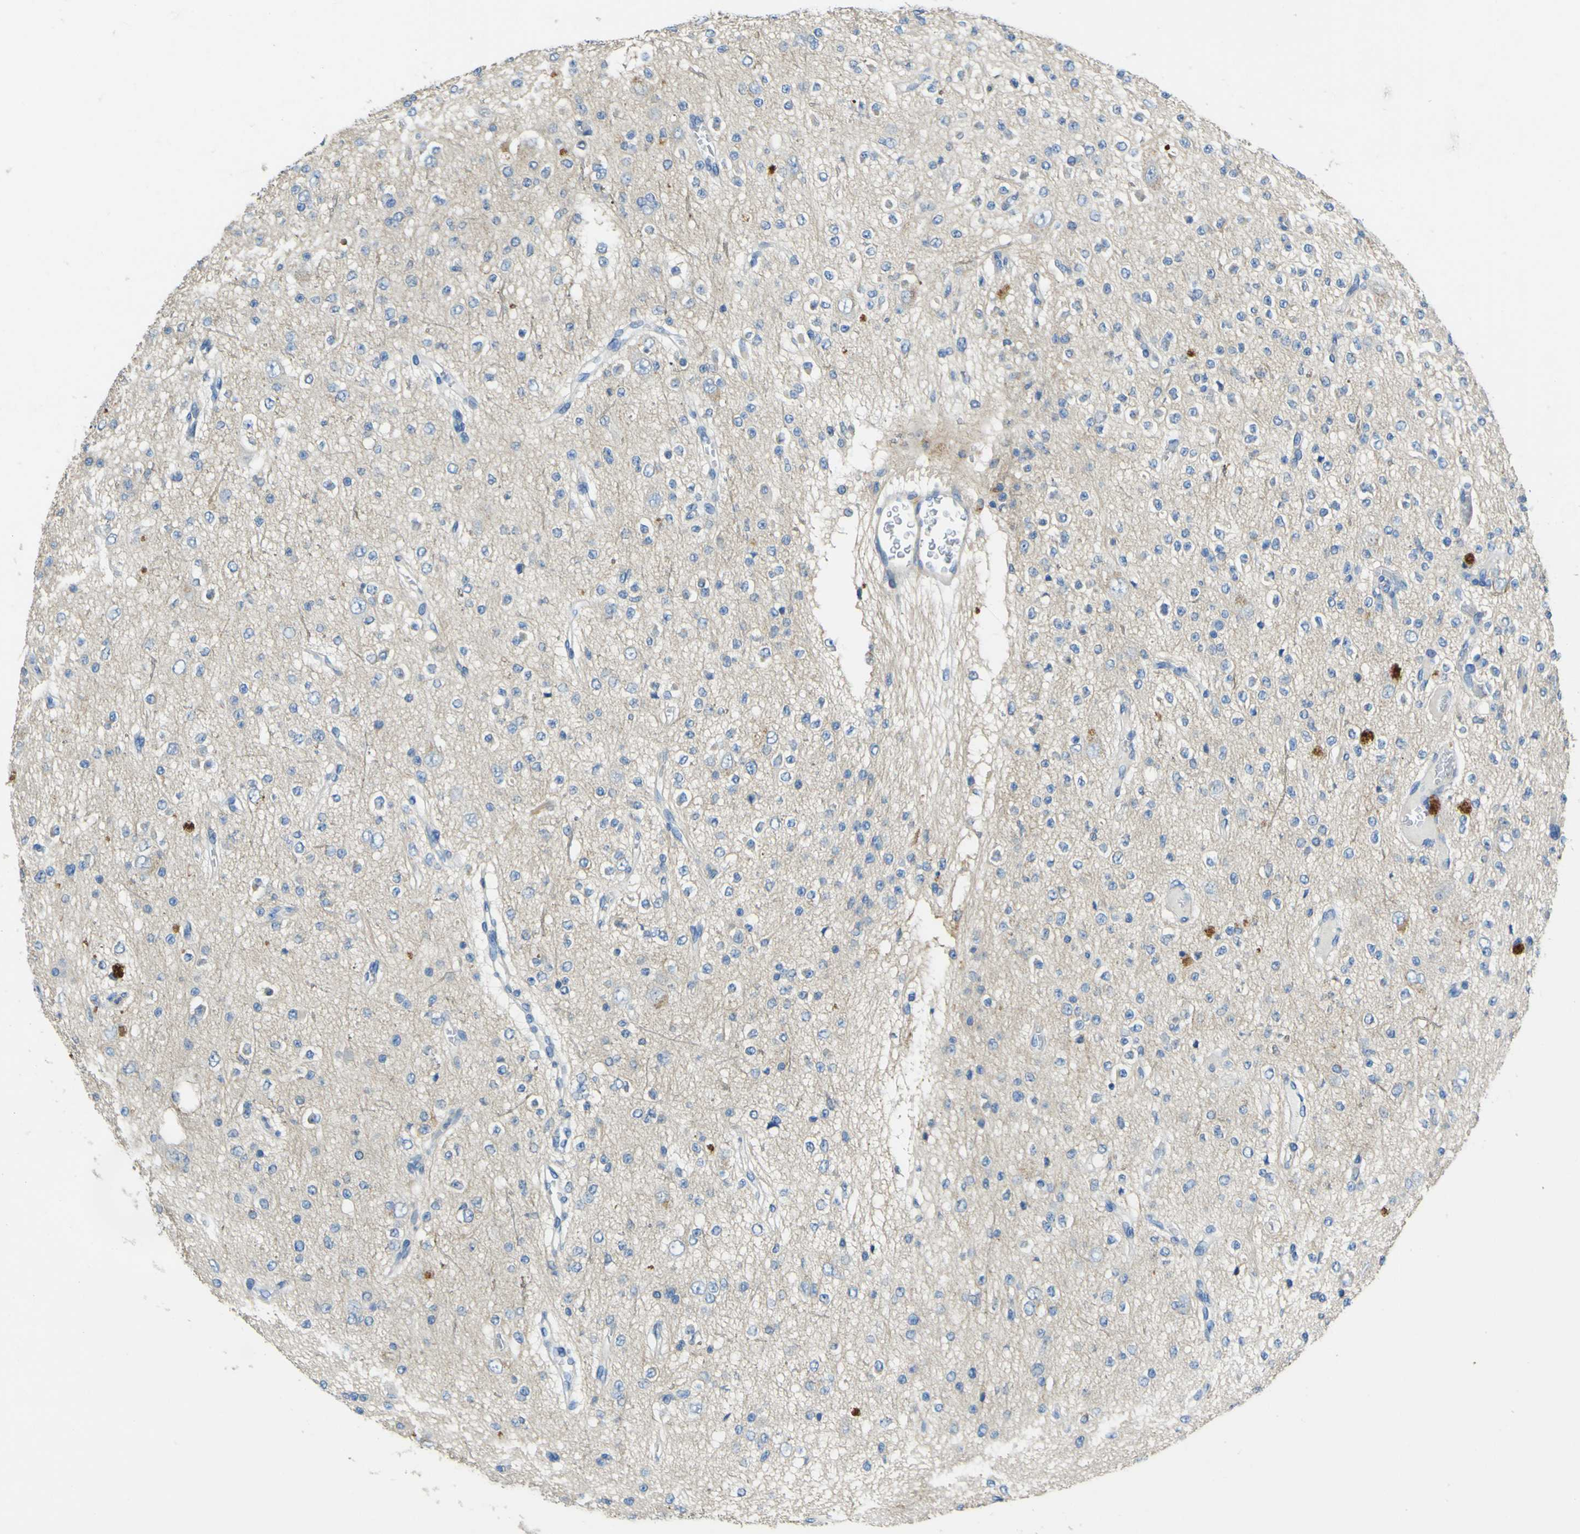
{"staining": {"intensity": "weak", "quantity": ">75%", "location": "cytoplasmic/membranous"}, "tissue": "glioma", "cell_type": "Tumor cells", "image_type": "cancer", "snomed": [{"axis": "morphology", "description": "Glioma, malignant, Low grade"}, {"axis": "topography", "description": "Brain"}], "caption": "Immunohistochemistry histopathology image of neoplastic tissue: human glioma stained using IHC reveals low levels of weak protein expression localized specifically in the cytoplasmic/membranous of tumor cells, appearing as a cytoplasmic/membranous brown color.", "gene": "OGN", "patient": {"sex": "male", "age": 38}}